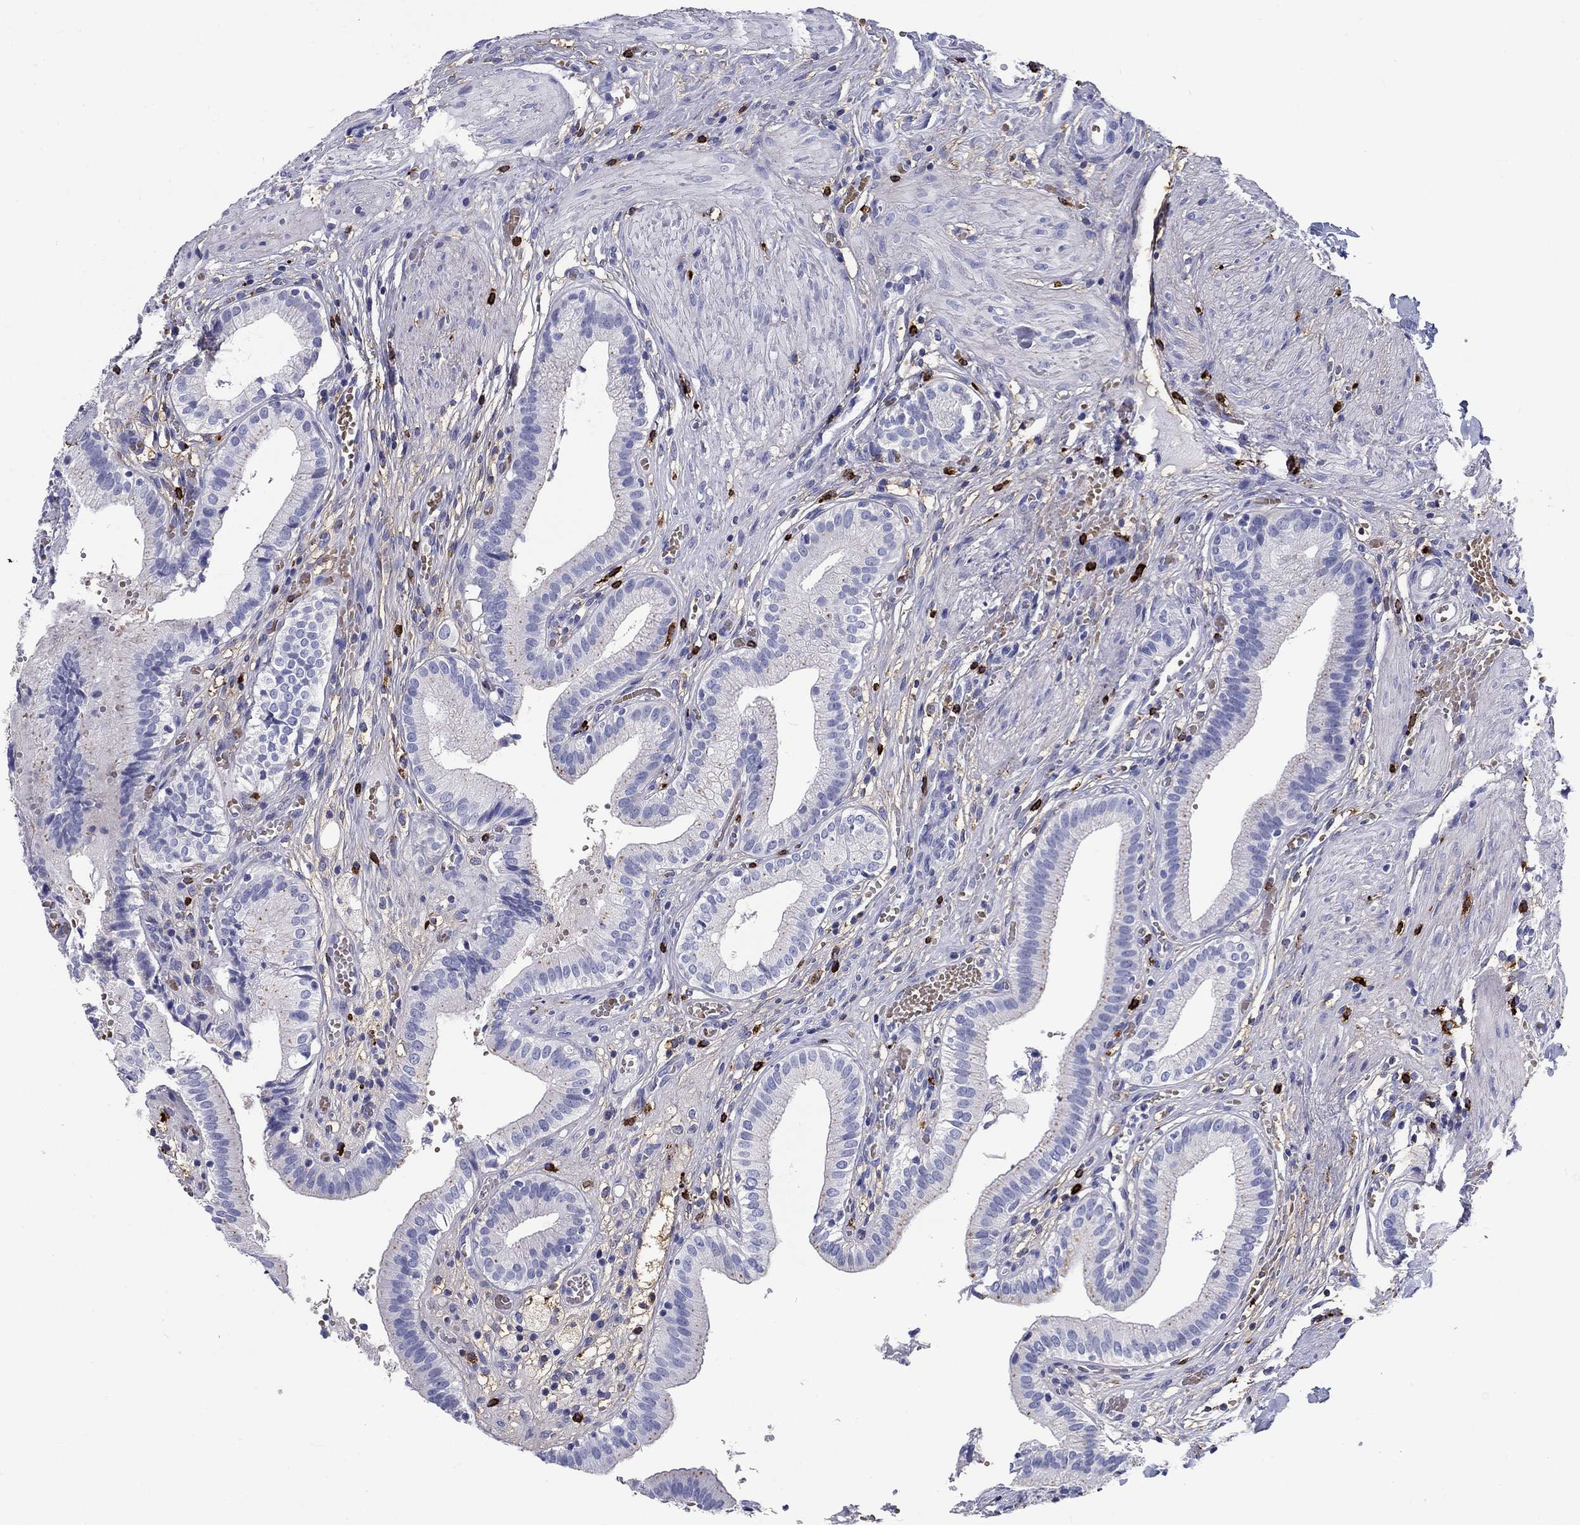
{"staining": {"intensity": "negative", "quantity": "none", "location": "none"}, "tissue": "gallbladder", "cell_type": "Glandular cells", "image_type": "normal", "snomed": [{"axis": "morphology", "description": "Normal tissue, NOS"}, {"axis": "topography", "description": "Gallbladder"}], "caption": "This is an immunohistochemistry (IHC) micrograph of benign gallbladder. There is no staining in glandular cells.", "gene": "CD40LG", "patient": {"sex": "female", "age": 24}}